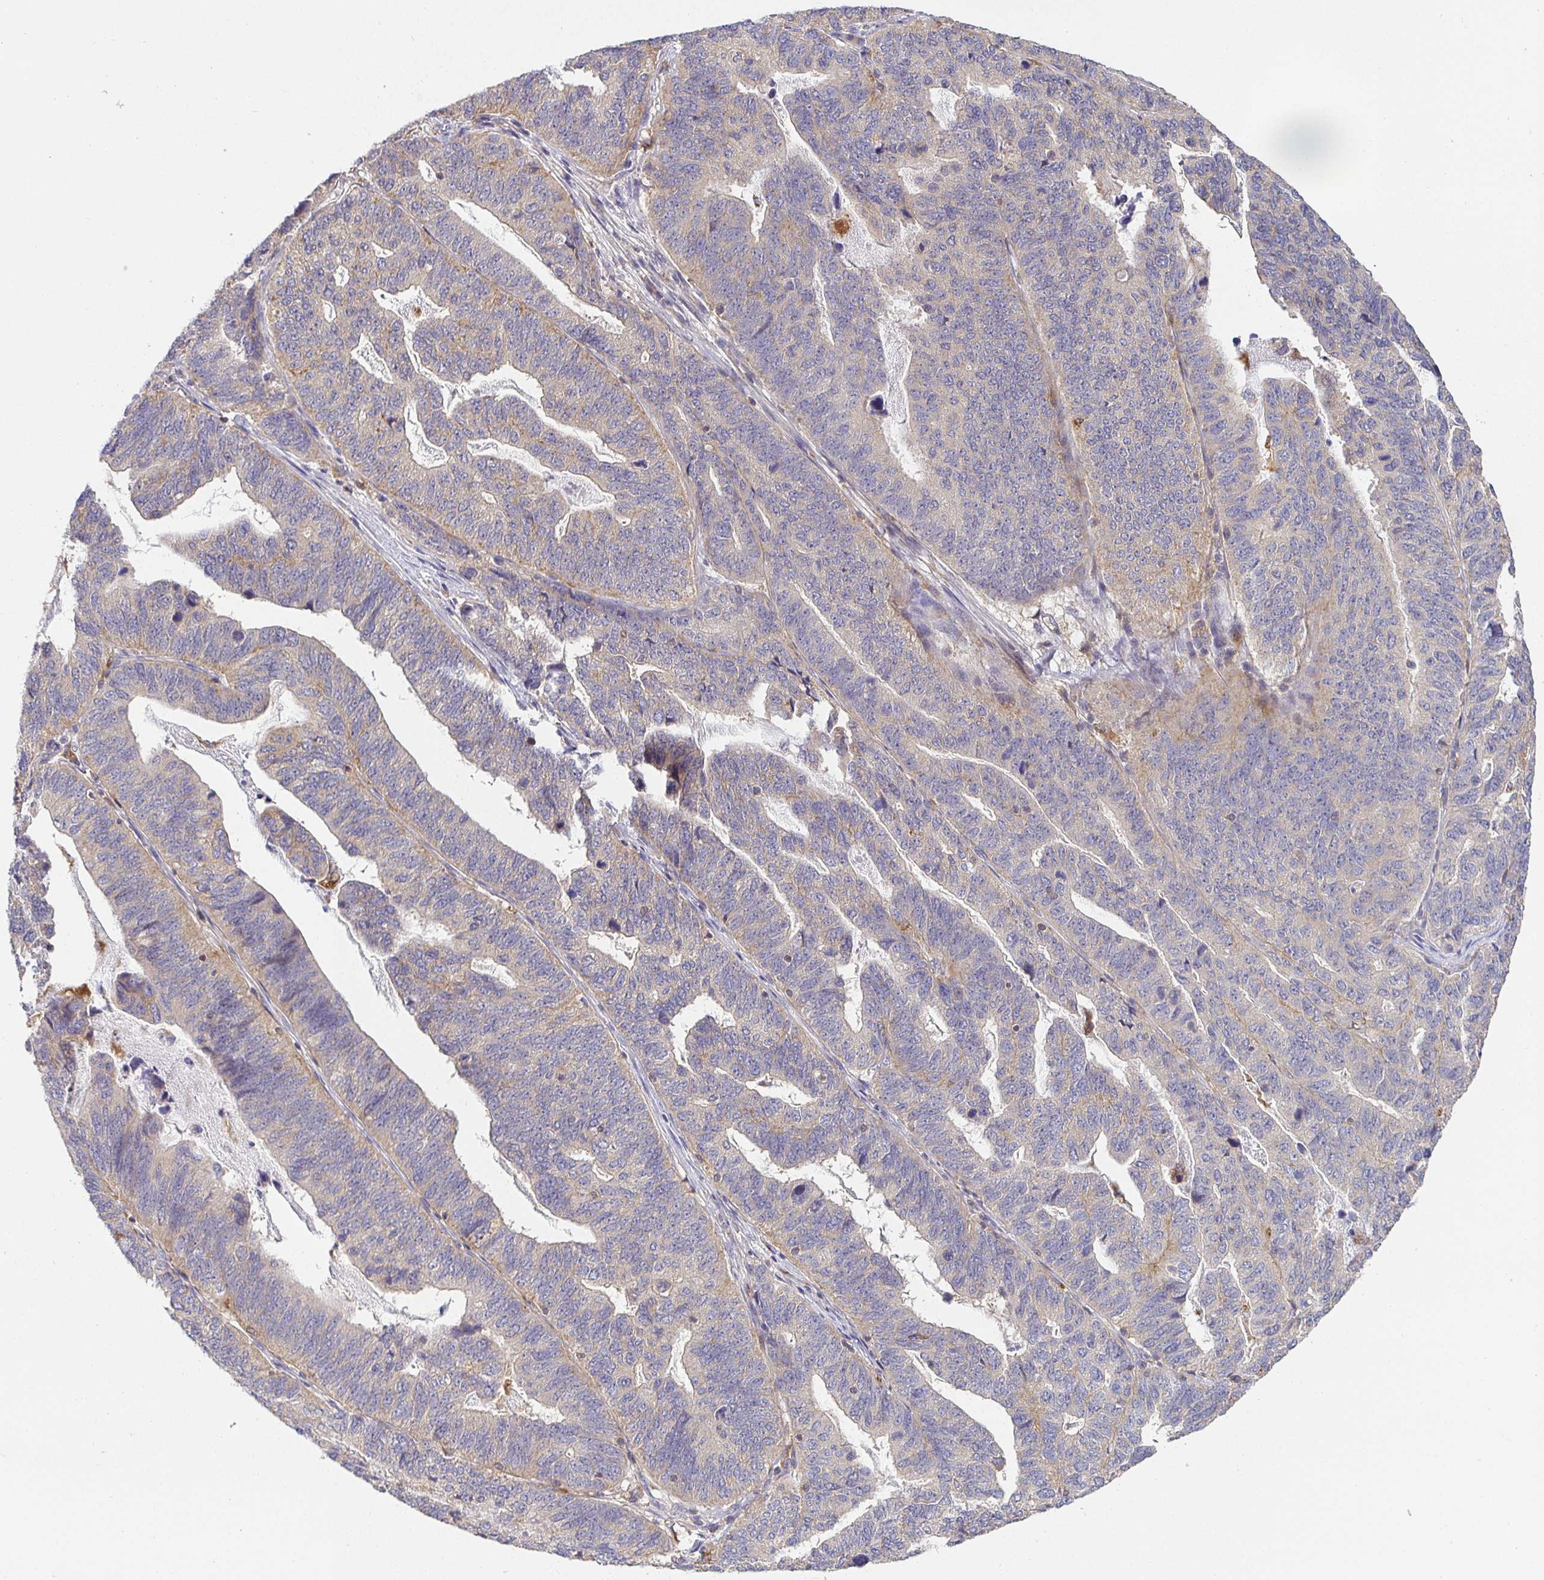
{"staining": {"intensity": "weak", "quantity": "25%-75%", "location": "cytoplasmic/membranous"}, "tissue": "stomach cancer", "cell_type": "Tumor cells", "image_type": "cancer", "snomed": [{"axis": "morphology", "description": "Adenocarcinoma, NOS"}, {"axis": "topography", "description": "Stomach, upper"}], "caption": "The image reveals immunohistochemical staining of adenocarcinoma (stomach). There is weak cytoplasmic/membranous positivity is identified in about 25%-75% of tumor cells.", "gene": "ATP6V1F", "patient": {"sex": "female", "age": 67}}